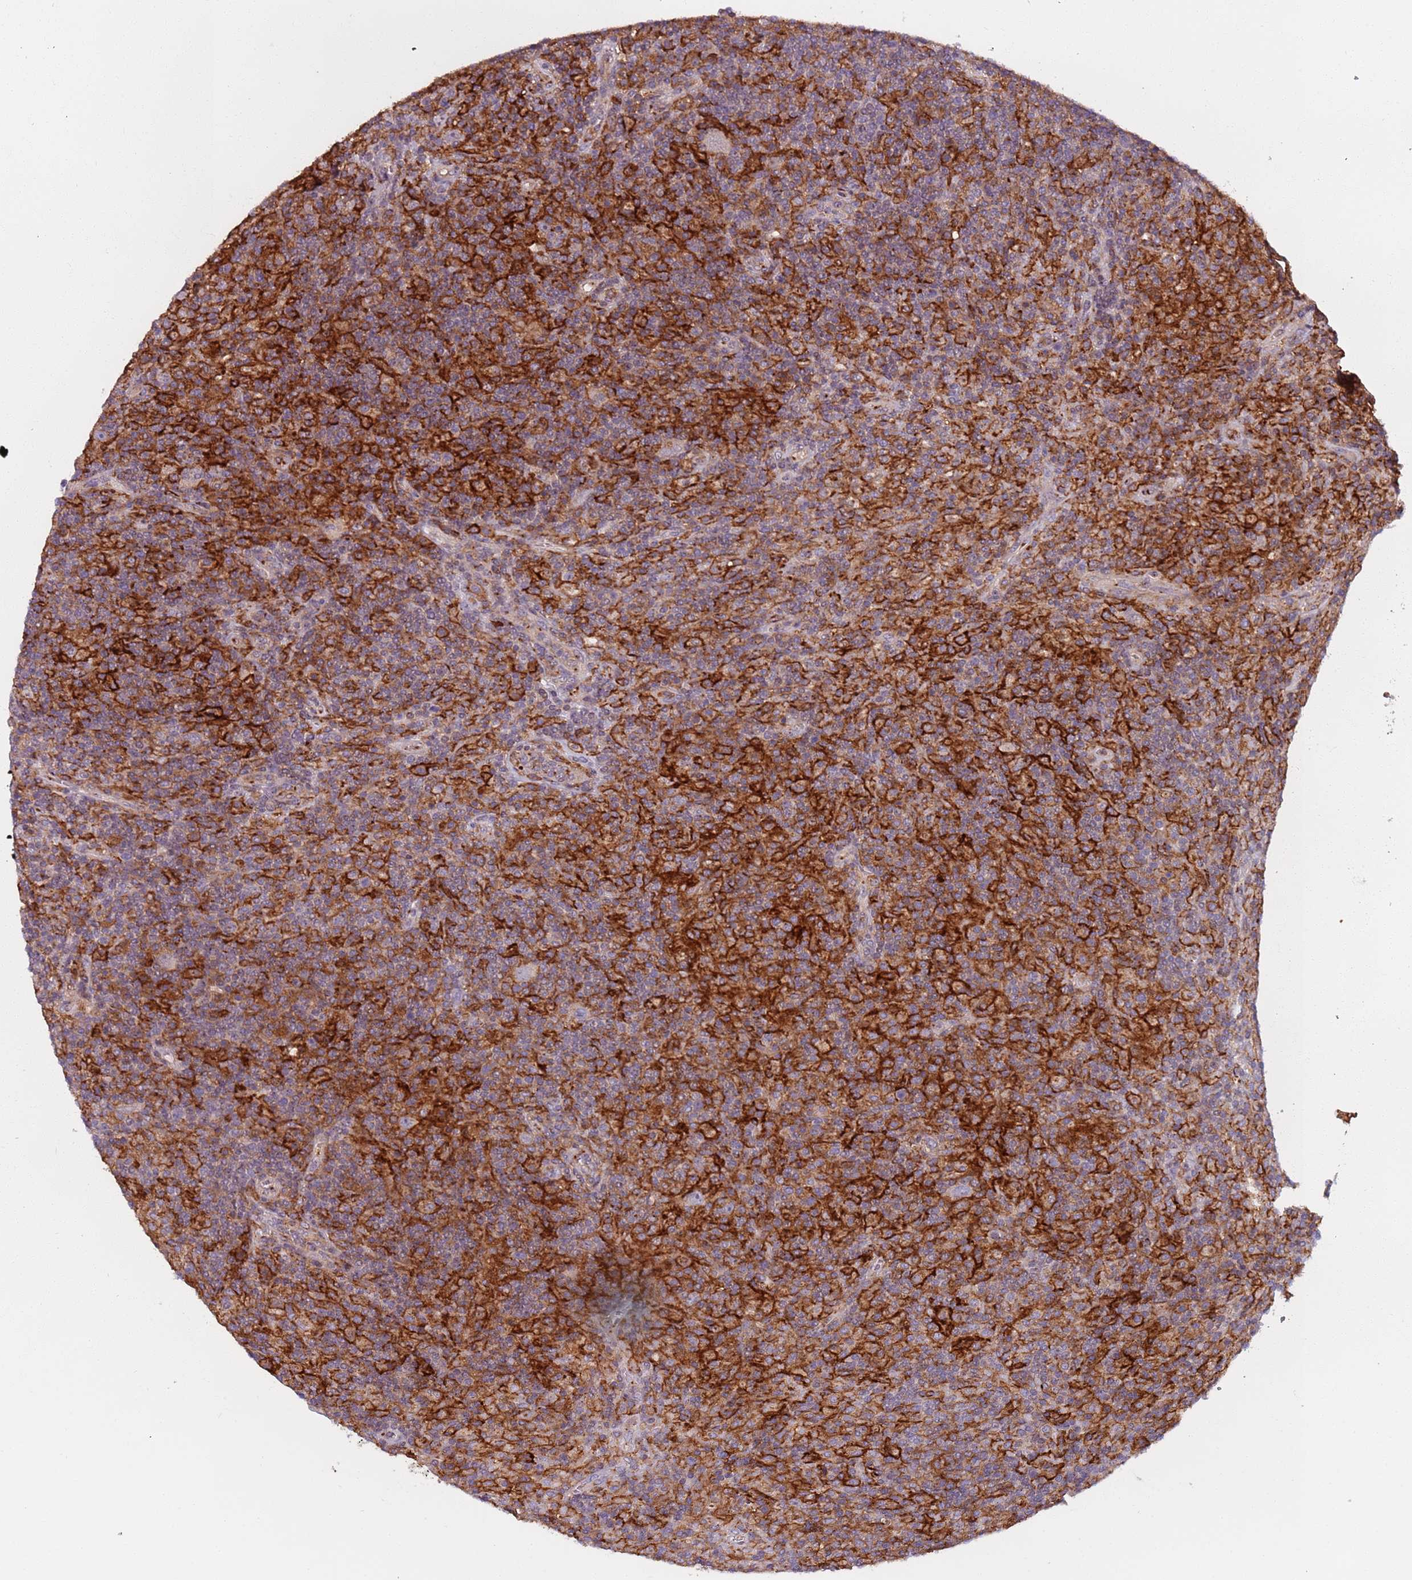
{"staining": {"intensity": "negative", "quantity": "none", "location": "none"}, "tissue": "lymphoma", "cell_type": "Tumor cells", "image_type": "cancer", "snomed": [{"axis": "morphology", "description": "Hodgkin's disease, NOS"}, {"axis": "topography", "description": "Lymph node"}], "caption": "A high-resolution histopathology image shows immunohistochemistry staining of Hodgkin's disease, which shows no significant staining in tumor cells.", "gene": "AKTIP", "patient": {"sex": "male", "age": 70}}